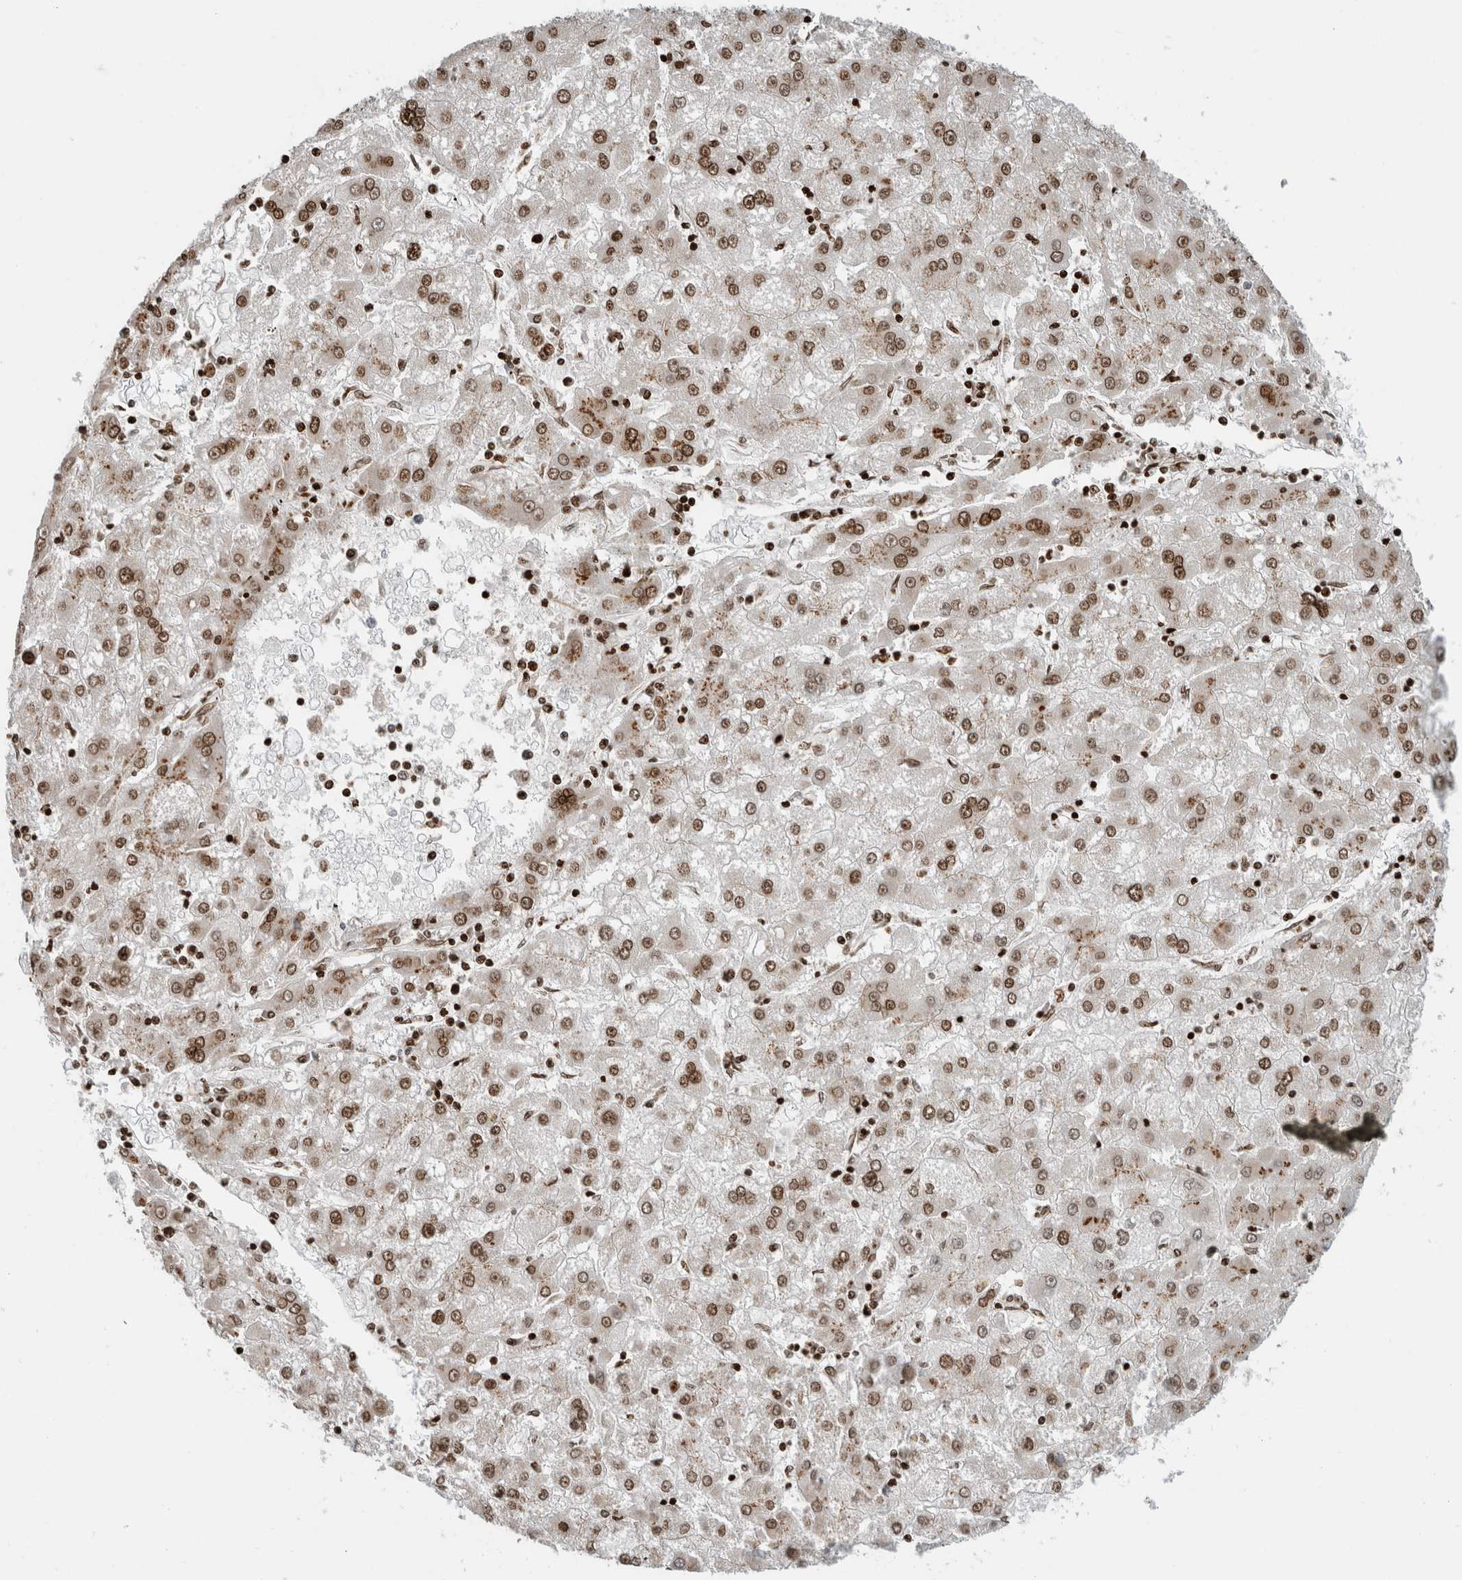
{"staining": {"intensity": "moderate", "quantity": ">75%", "location": "nuclear"}, "tissue": "liver cancer", "cell_type": "Tumor cells", "image_type": "cancer", "snomed": [{"axis": "morphology", "description": "Carcinoma, Hepatocellular, NOS"}, {"axis": "topography", "description": "Liver"}], "caption": "Liver cancer (hepatocellular carcinoma) stained with a brown dye shows moderate nuclear positive positivity in approximately >75% of tumor cells.", "gene": "GINS4", "patient": {"sex": "male", "age": 72}}